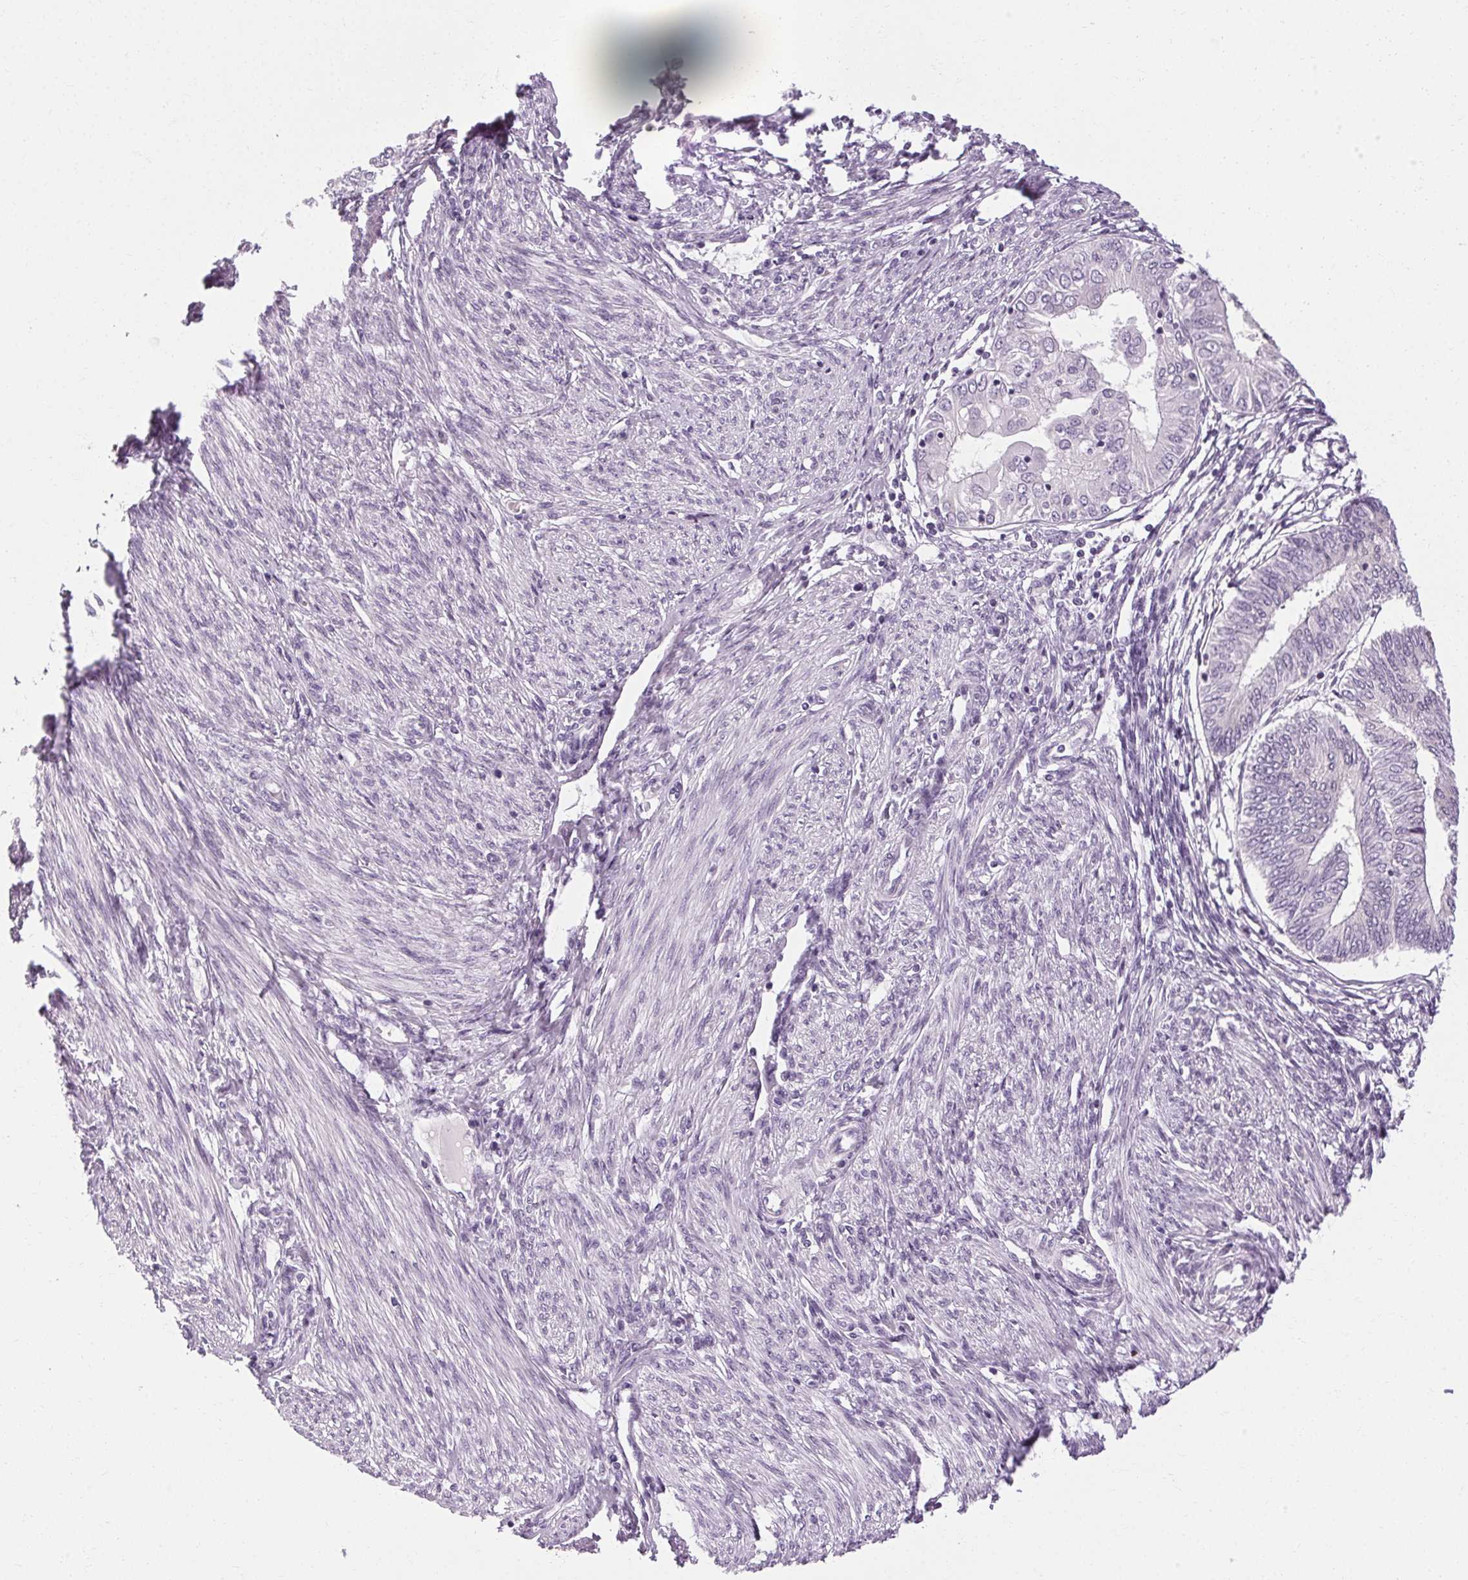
{"staining": {"intensity": "negative", "quantity": "none", "location": "none"}, "tissue": "endometrial cancer", "cell_type": "Tumor cells", "image_type": "cancer", "snomed": [{"axis": "morphology", "description": "Adenocarcinoma, NOS"}, {"axis": "topography", "description": "Endometrium"}], "caption": "Immunohistochemical staining of endometrial adenocarcinoma reveals no significant staining in tumor cells.", "gene": "POMC", "patient": {"sex": "female", "age": 68}}